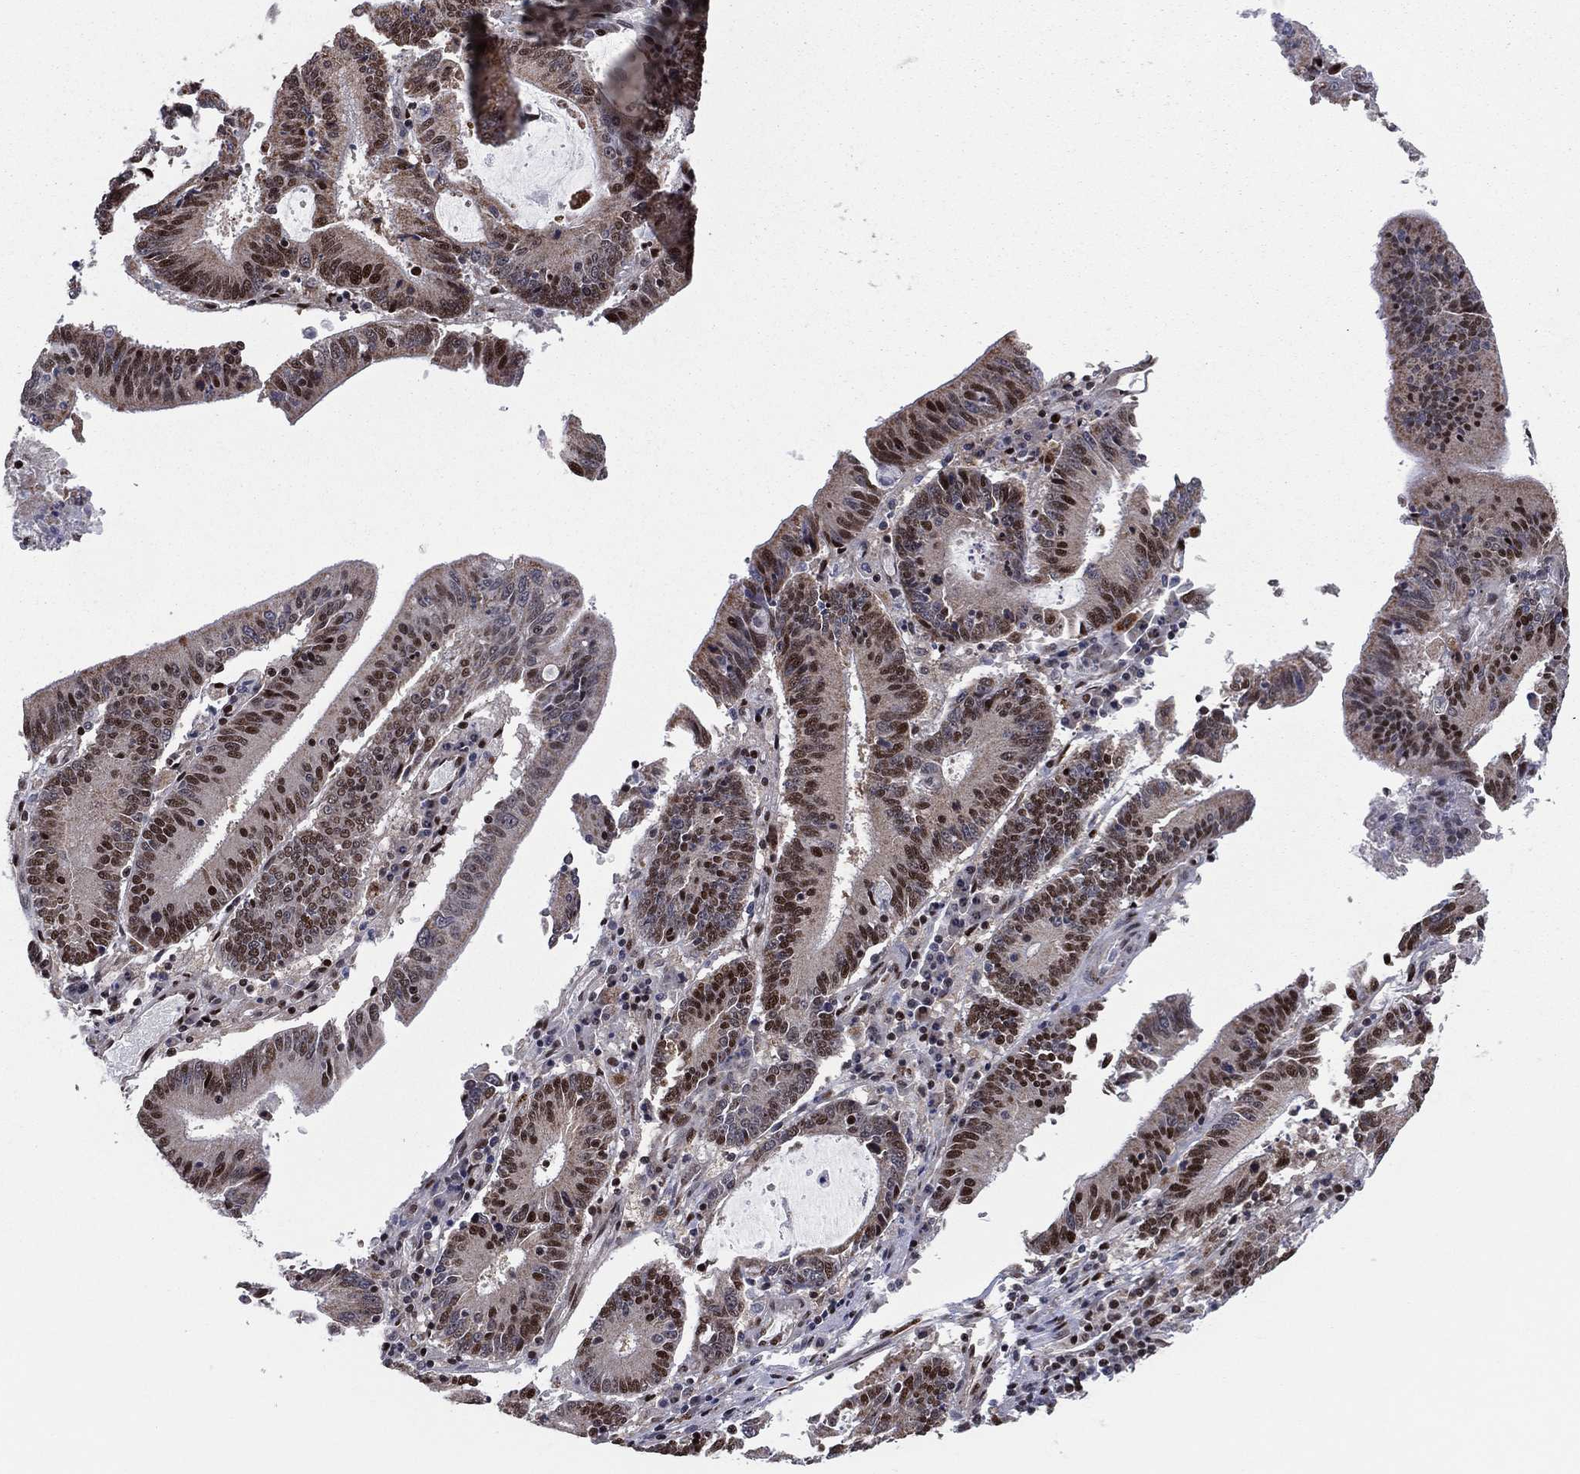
{"staining": {"intensity": "moderate", "quantity": ">75%", "location": "nuclear"}, "tissue": "stomach cancer", "cell_type": "Tumor cells", "image_type": "cancer", "snomed": [{"axis": "morphology", "description": "Adenocarcinoma, NOS"}, {"axis": "topography", "description": "Stomach, upper"}], "caption": "IHC micrograph of neoplastic tissue: human stomach cancer (adenocarcinoma) stained using IHC displays medium levels of moderate protein expression localized specifically in the nuclear of tumor cells, appearing as a nuclear brown color.", "gene": "TP53BP1", "patient": {"sex": "male", "age": 68}}